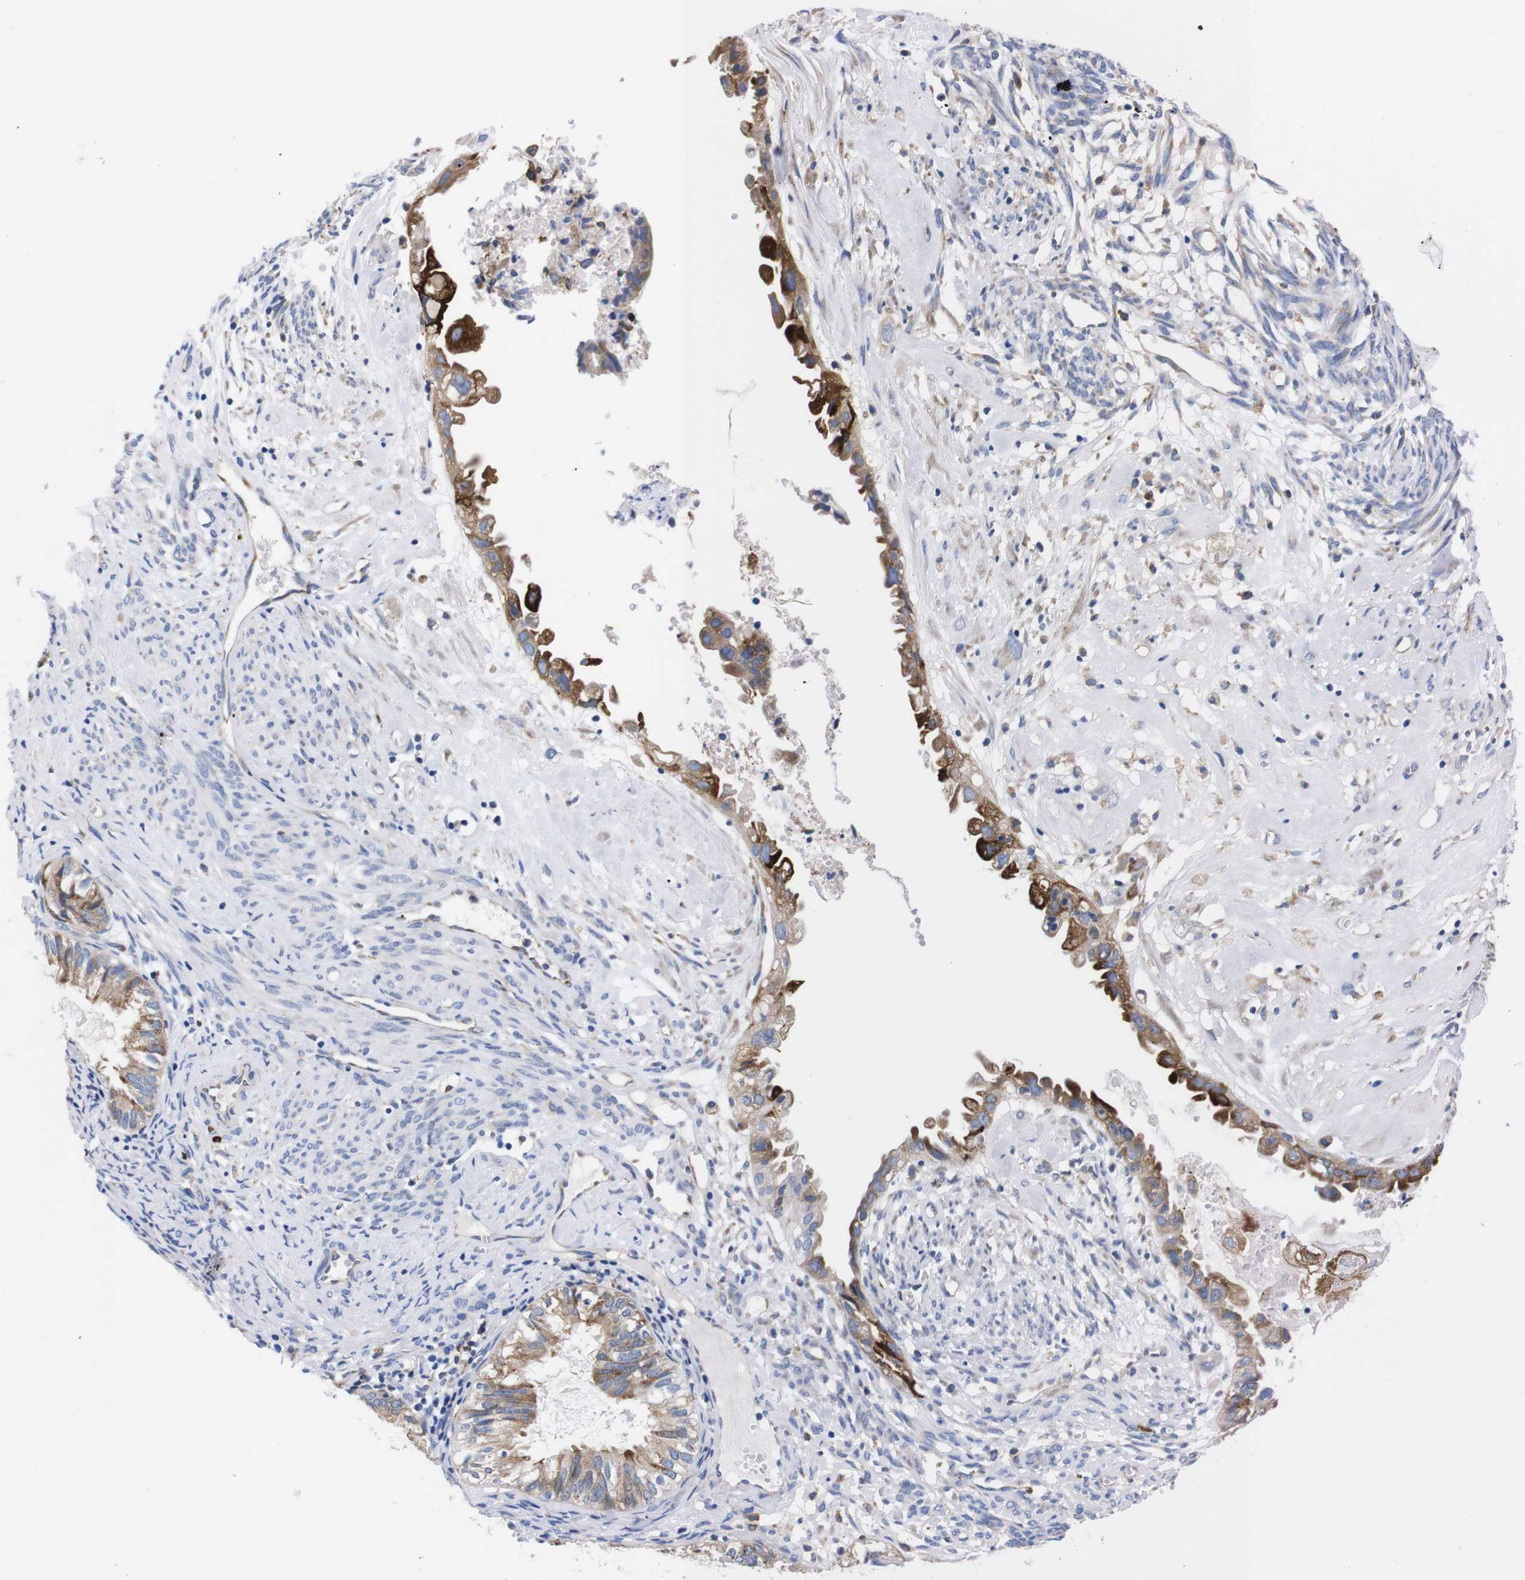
{"staining": {"intensity": "moderate", "quantity": "25%-75%", "location": "cytoplasmic/membranous"}, "tissue": "cervical cancer", "cell_type": "Tumor cells", "image_type": "cancer", "snomed": [{"axis": "morphology", "description": "Normal tissue, NOS"}, {"axis": "morphology", "description": "Adenocarcinoma, NOS"}, {"axis": "topography", "description": "Cervix"}, {"axis": "topography", "description": "Endometrium"}], "caption": "Cervical cancer tissue reveals moderate cytoplasmic/membranous positivity in about 25%-75% of tumor cells", "gene": "NEBL", "patient": {"sex": "female", "age": 86}}